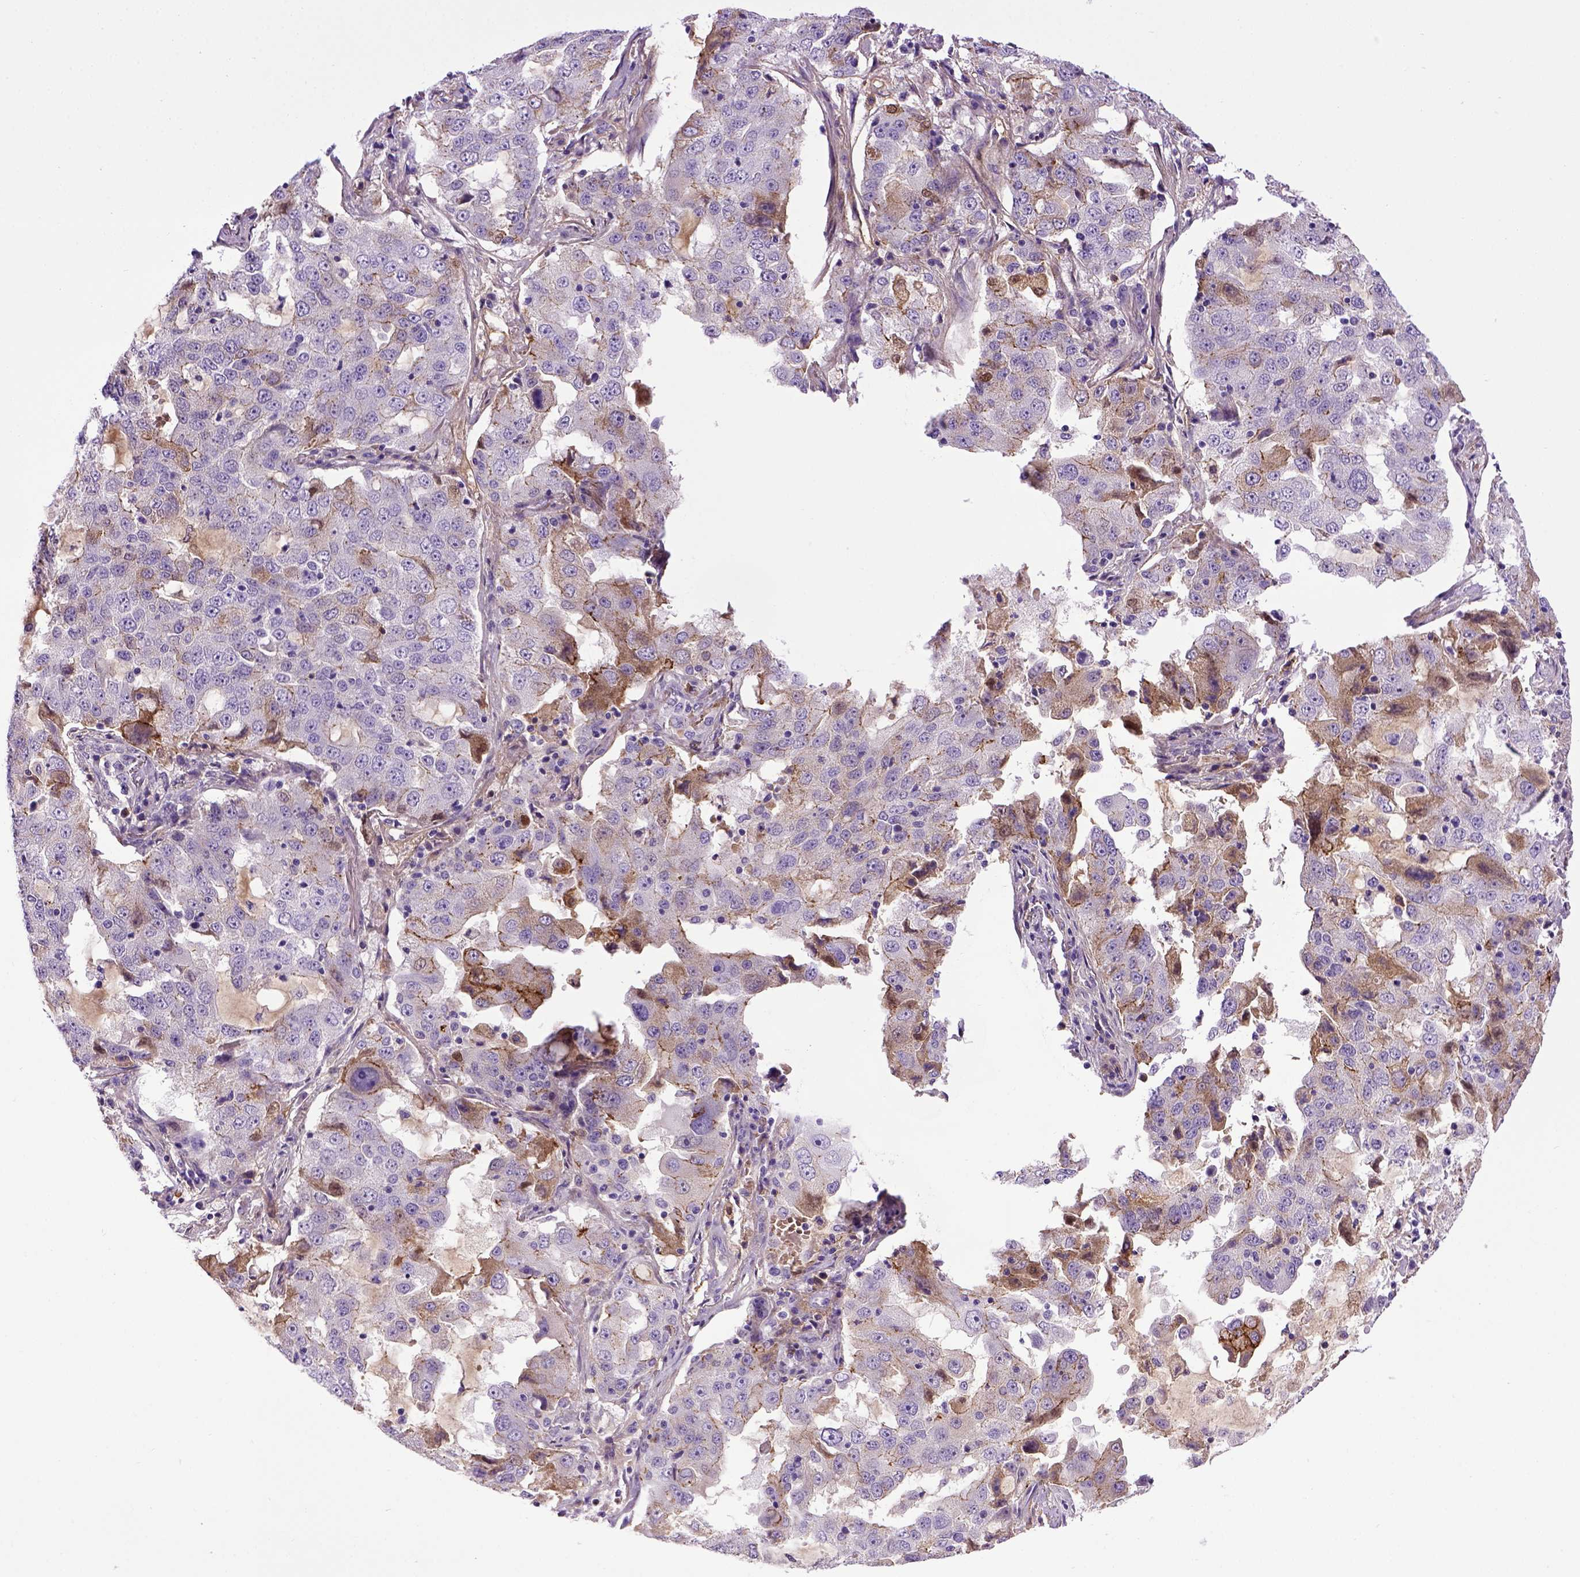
{"staining": {"intensity": "moderate", "quantity": "<25%", "location": "cytoplasmic/membranous"}, "tissue": "lung cancer", "cell_type": "Tumor cells", "image_type": "cancer", "snomed": [{"axis": "morphology", "description": "Adenocarcinoma, NOS"}, {"axis": "topography", "description": "Lung"}], "caption": "Lung adenocarcinoma stained with DAB immunohistochemistry (IHC) exhibits low levels of moderate cytoplasmic/membranous positivity in about <25% of tumor cells. (Stains: DAB (3,3'-diaminobenzidine) in brown, nuclei in blue, Microscopy: brightfield microscopy at high magnification).", "gene": "CDH1", "patient": {"sex": "female", "age": 61}}